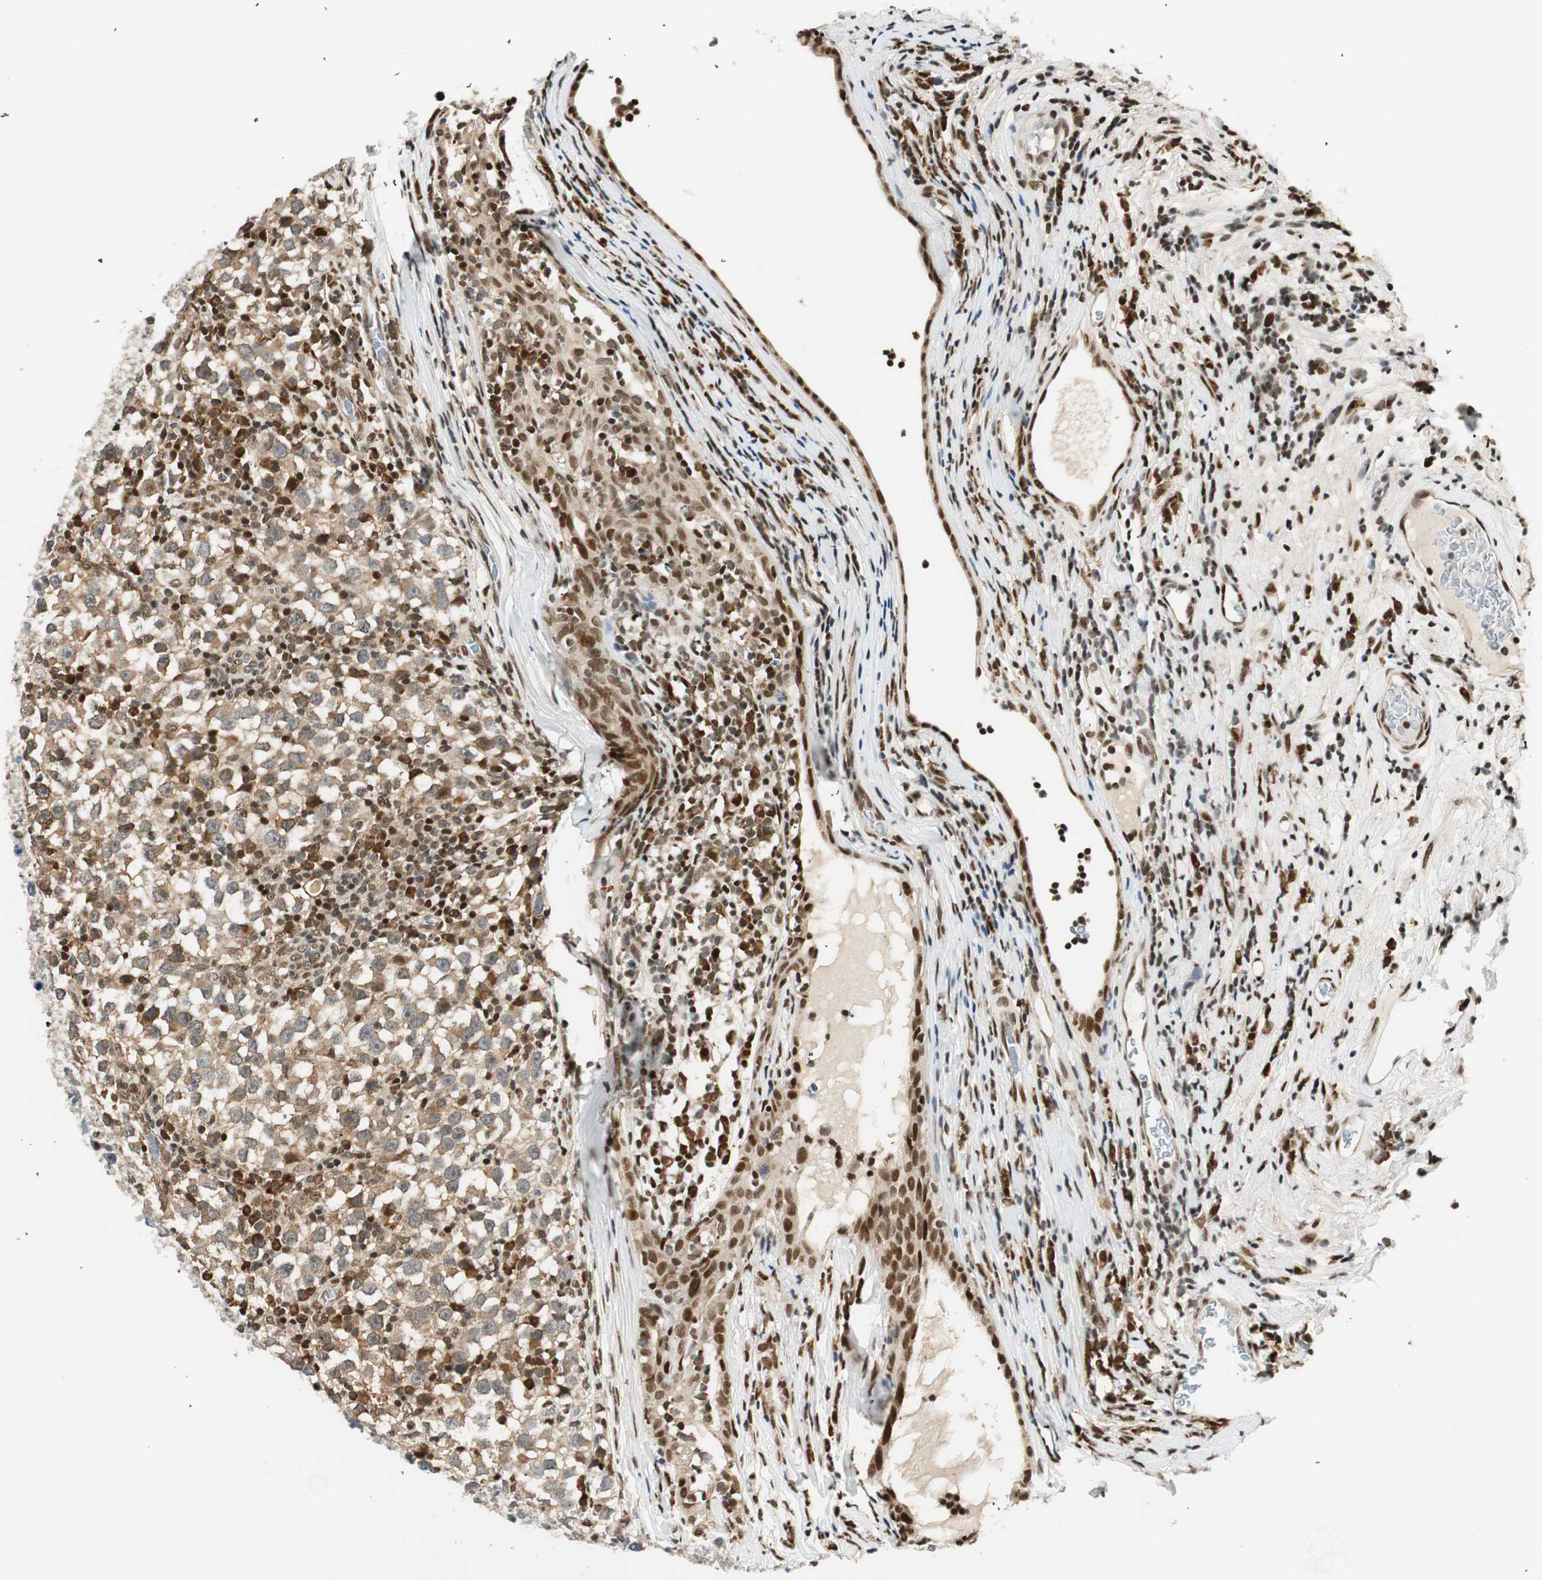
{"staining": {"intensity": "weak", "quantity": ">75%", "location": "cytoplasmic/membranous"}, "tissue": "testis cancer", "cell_type": "Tumor cells", "image_type": "cancer", "snomed": [{"axis": "morphology", "description": "Seminoma, NOS"}, {"axis": "topography", "description": "Testis"}], "caption": "Testis cancer (seminoma) stained with DAB immunohistochemistry (IHC) demonstrates low levels of weak cytoplasmic/membranous expression in about >75% of tumor cells.", "gene": "RING1", "patient": {"sex": "male", "age": 65}}